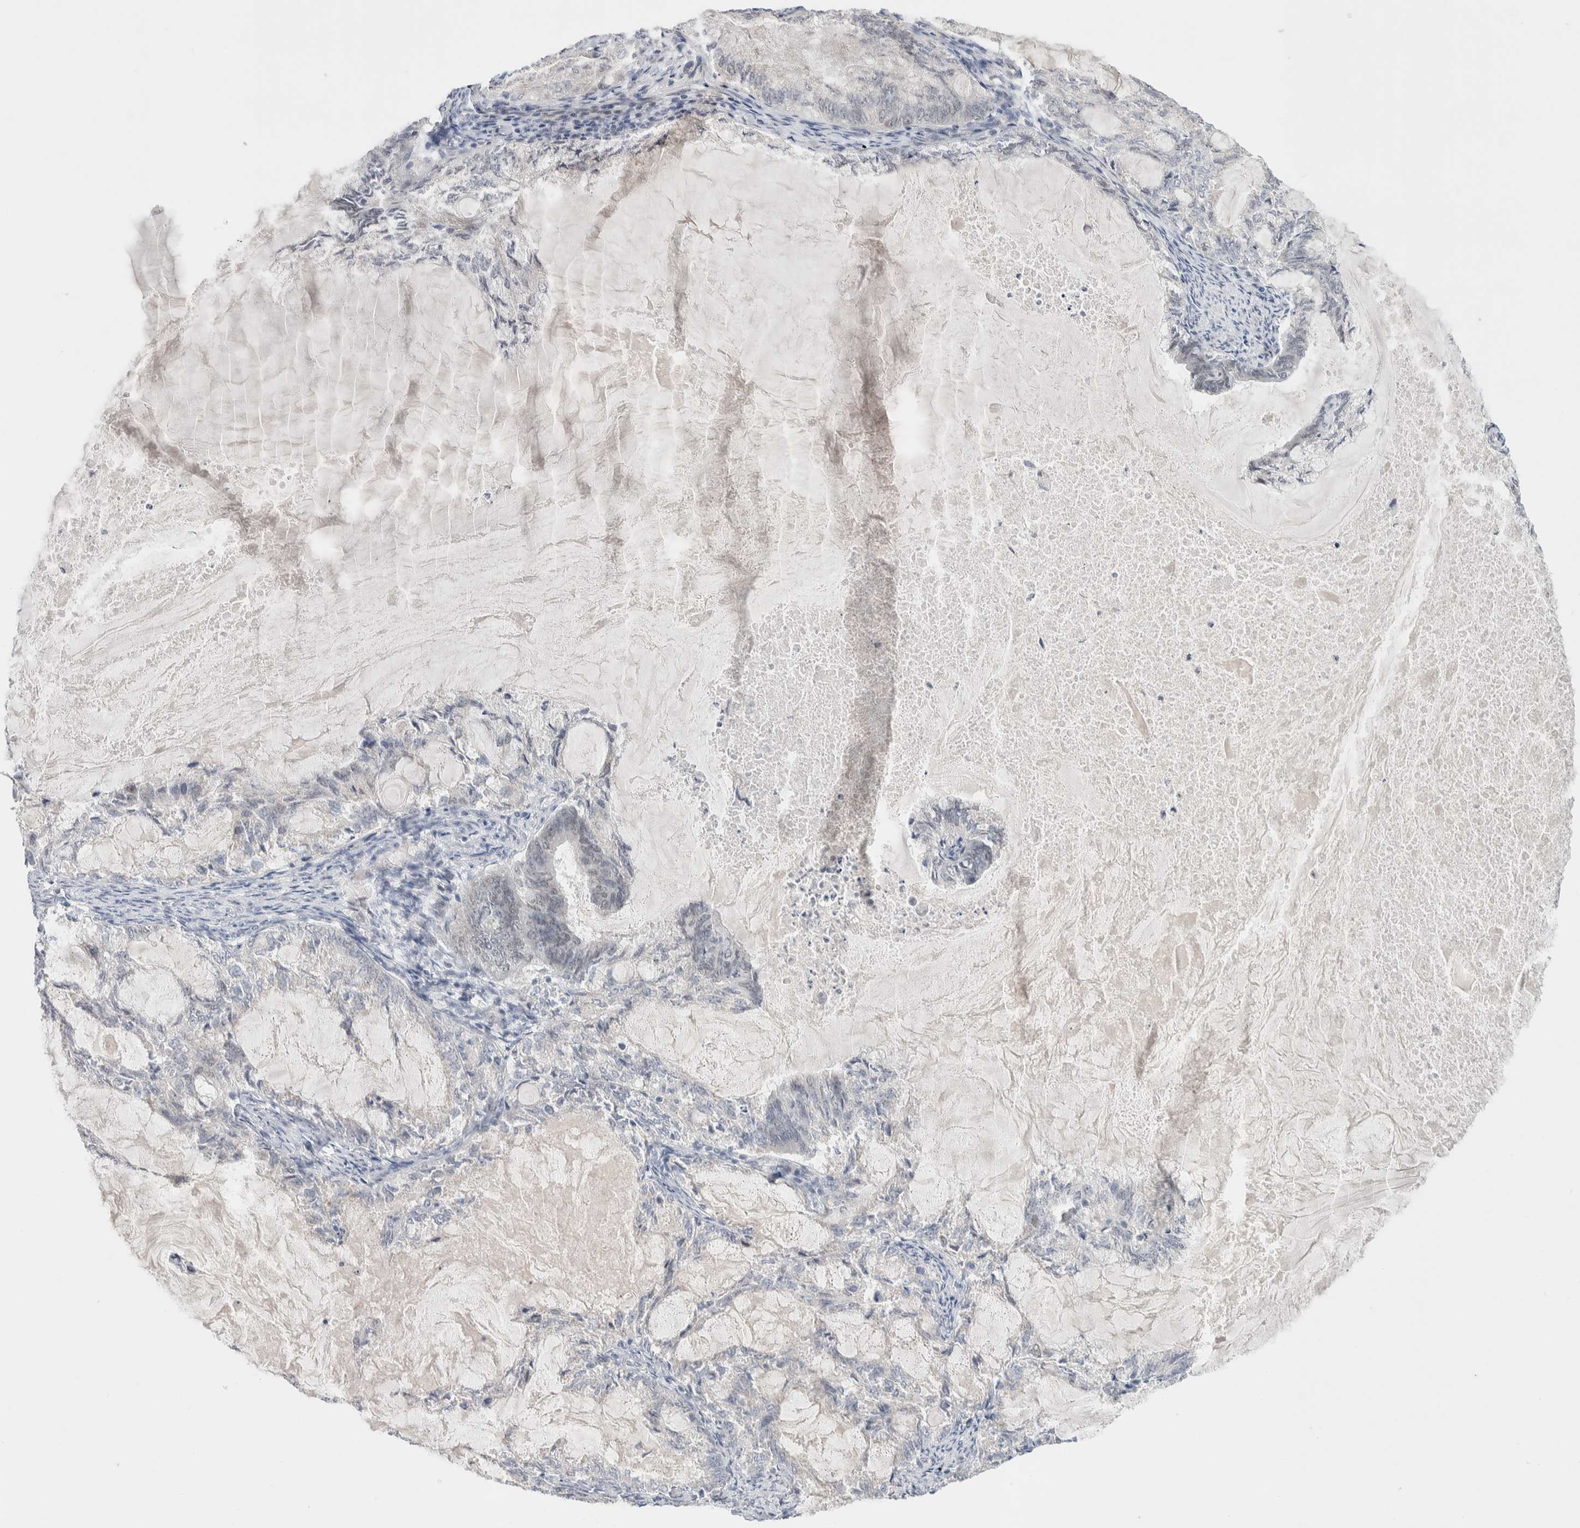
{"staining": {"intensity": "negative", "quantity": "none", "location": "none"}, "tissue": "endometrial cancer", "cell_type": "Tumor cells", "image_type": "cancer", "snomed": [{"axis": "morphology", "description": "Adenocarcinoma, NOS"}, {"axis": "topography", "description": "Endometrium"}], "caption": "Micrograph shows no significant protein positivity in tumor cells of endometrial cancer (adenocarcinoma).", "gene": "CRAT", "patient": {"sex": "female", "age": 86}}